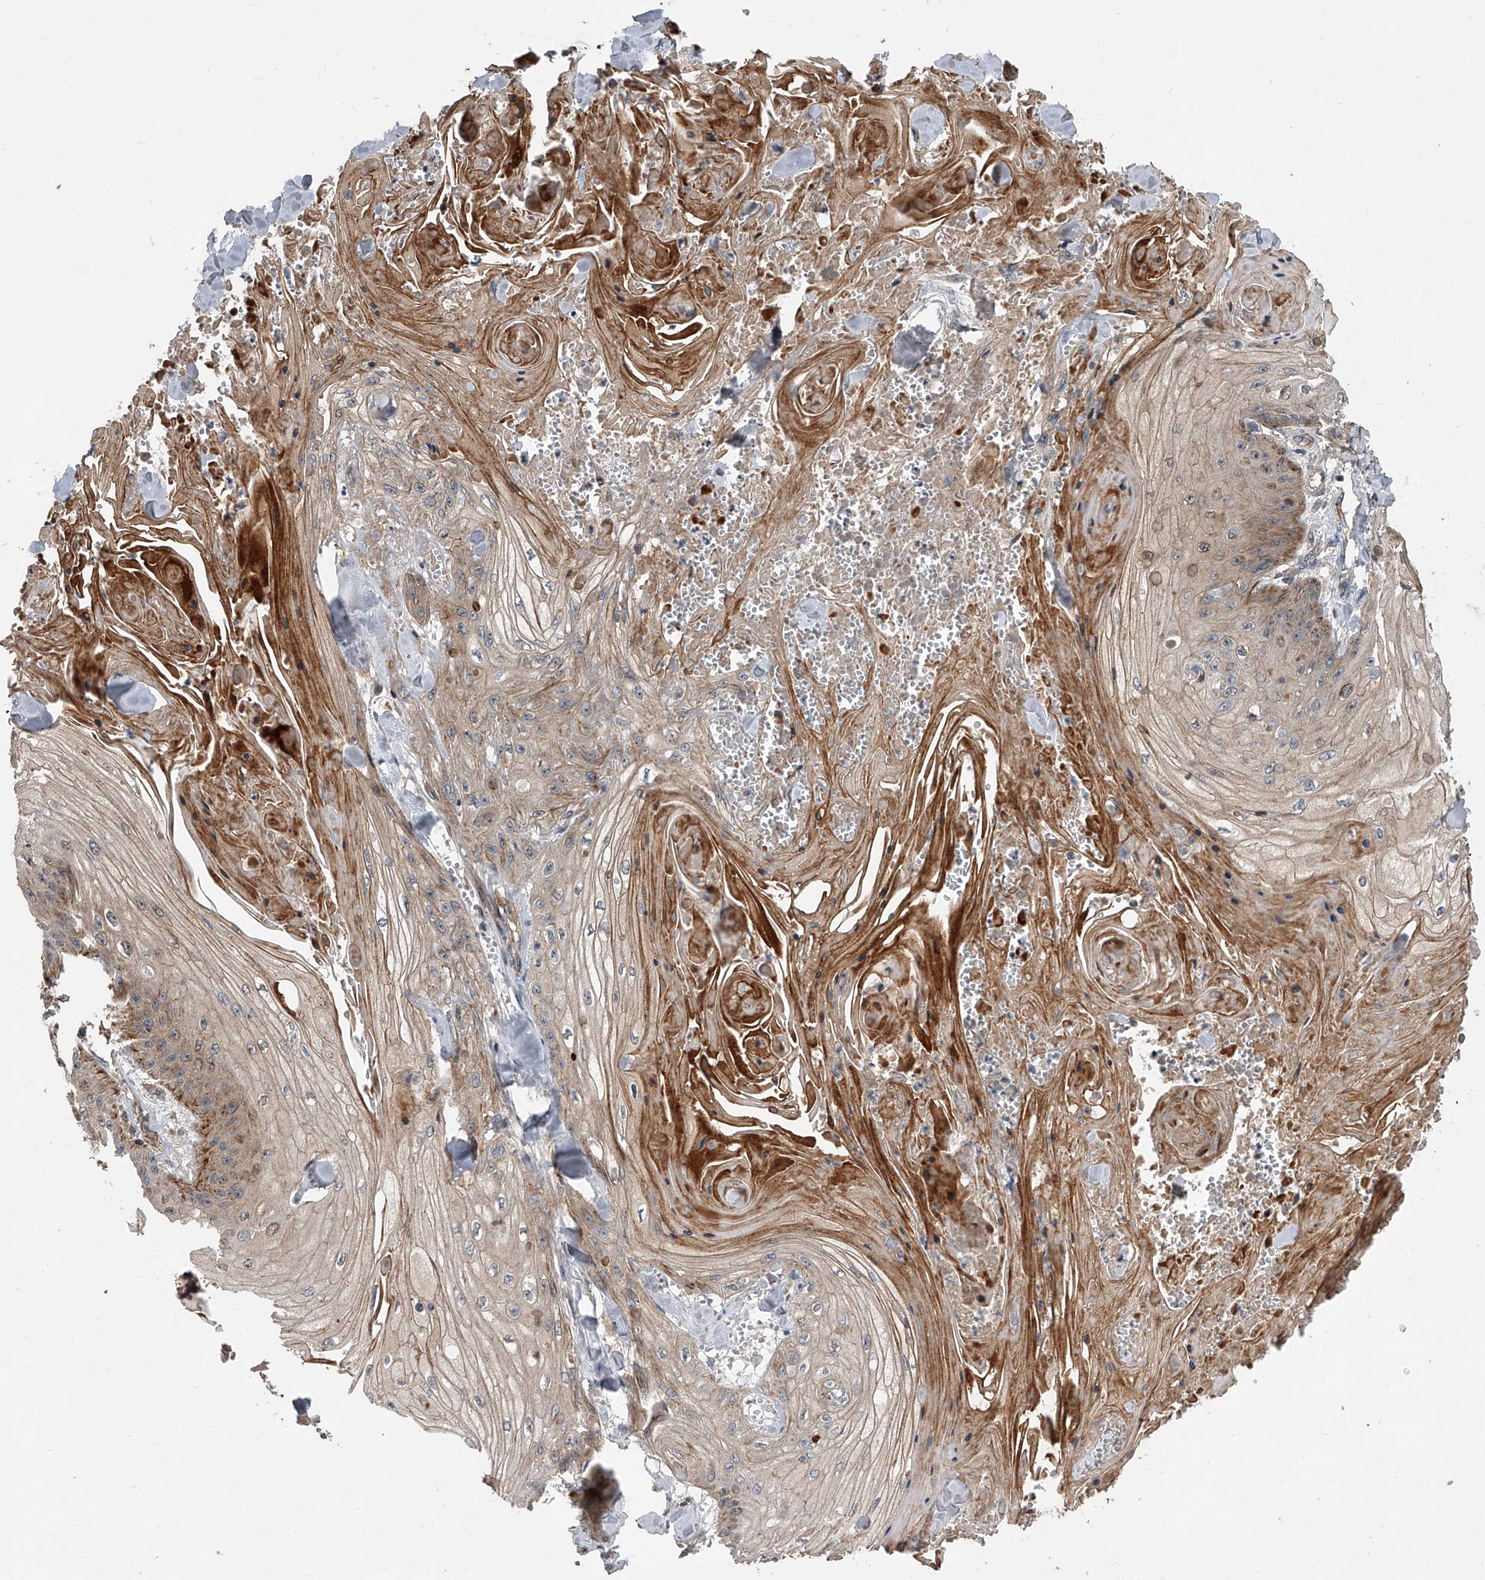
{"staining": {"intensity": "moderate", "quantity": "25%-75%", "location": "cytoplasmic/membranous"}, "tissue": "skin cancer", "cell_type": "Tumor cells", "image_type": "cancer", "snomed": [{"axis": "morphology", "description": "Squamous cell carcinoma, NOS"}, {"axis": "topography", "description": "Skin"}], "caption": "Brown immunohistochemical staining in skin squamous cell carcinoma exhibits moderate cytoplasmic/membranous expression in approximately 25%-75% of tumor cells. (Brightfield microscopy of DAB IHC at high magnification).", "gene": "USP47", "patient": {"sex": "male", "age": 74}}